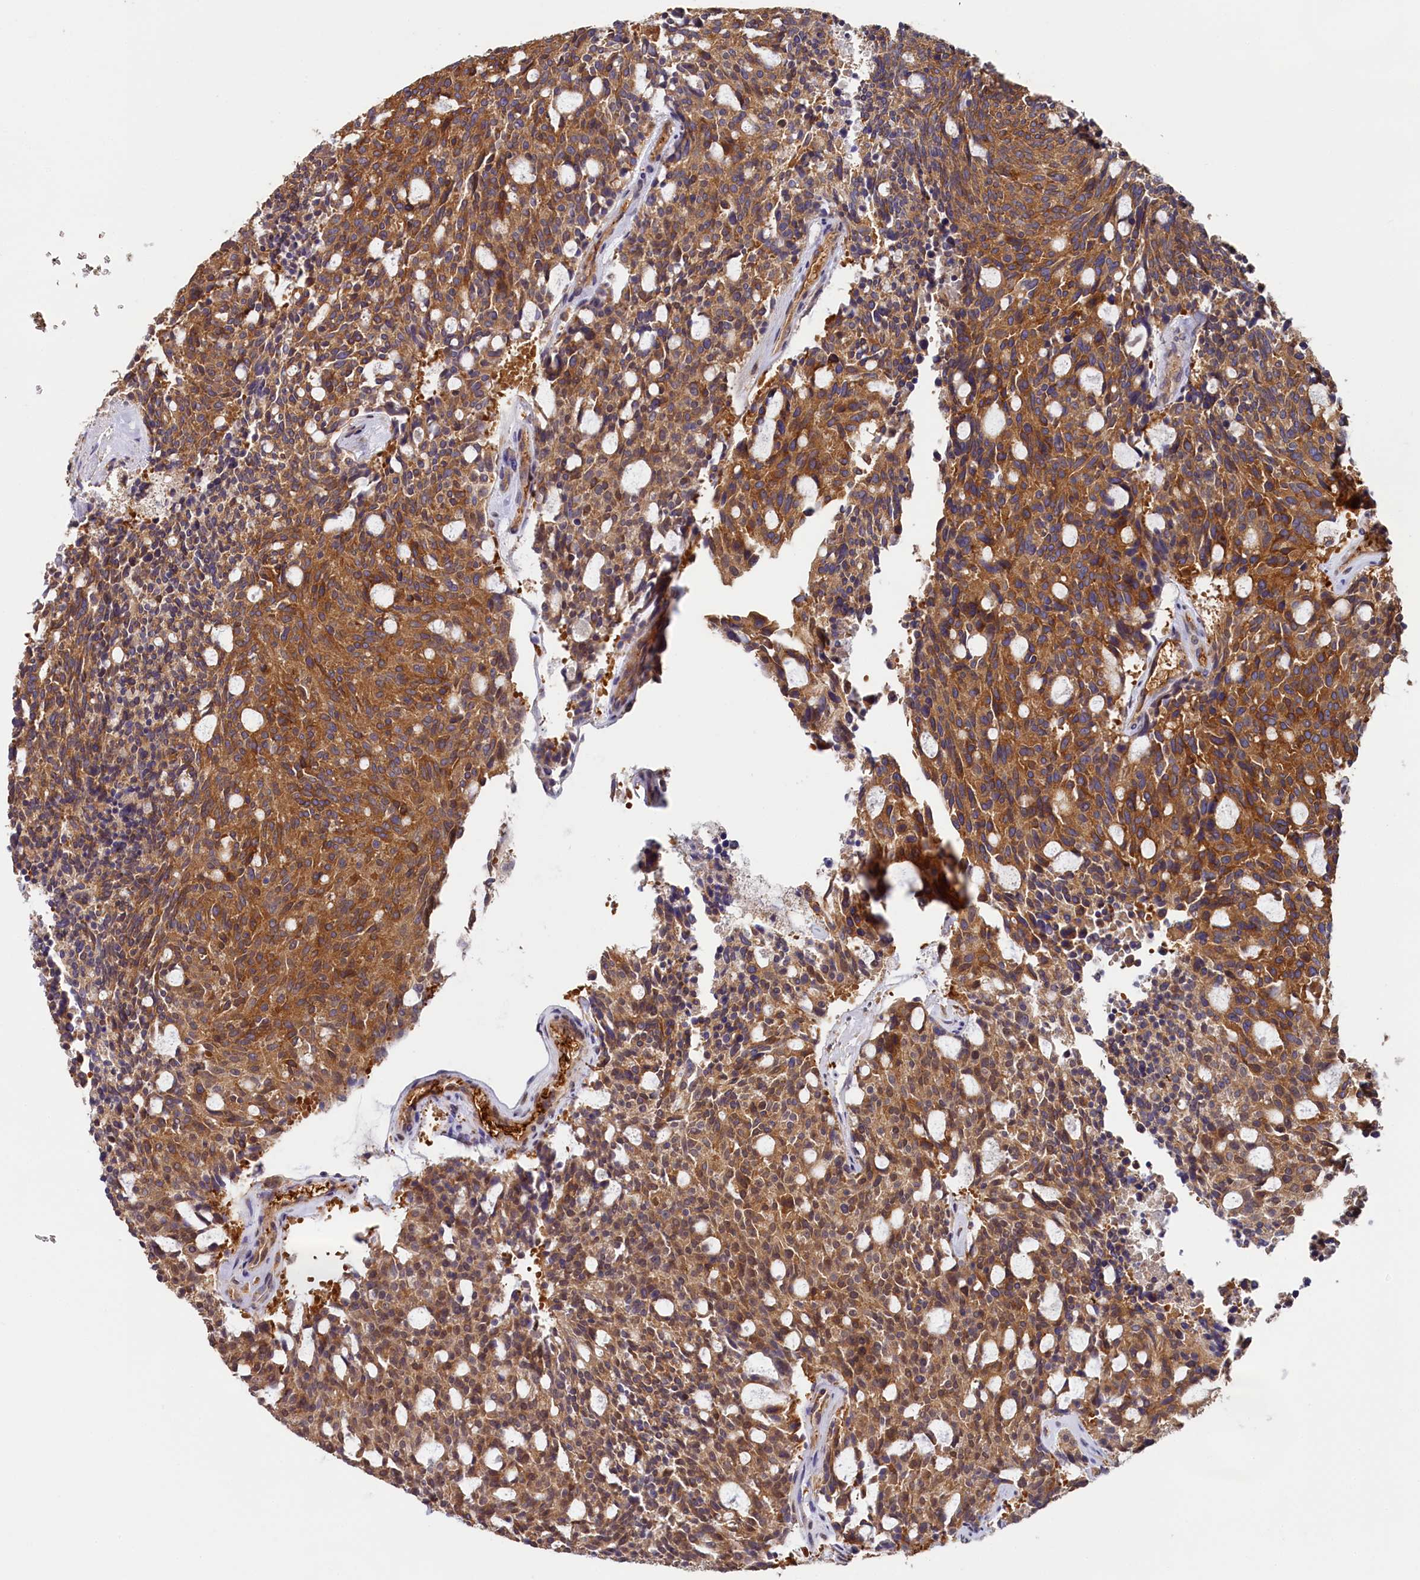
{"staining": {"intensity": "moderate", "quantity": ">75%", "location": "cytoplasmic/membranous"}, "tissue": "carcinoid", "cell_type": "Tumor cells", "image_type": "cancer", "snomed": [{"axis": "morphology", "description": "Carcinoid, malignant, NOS"}, {"axis": "topography", "description": "Pancreas"}], "caption": "Carcinoid stained with a protein marker displays moderate staining in tumor cells.", "gene": "PPIP5K1", "patient": {"sex": "female", "age": 54}}